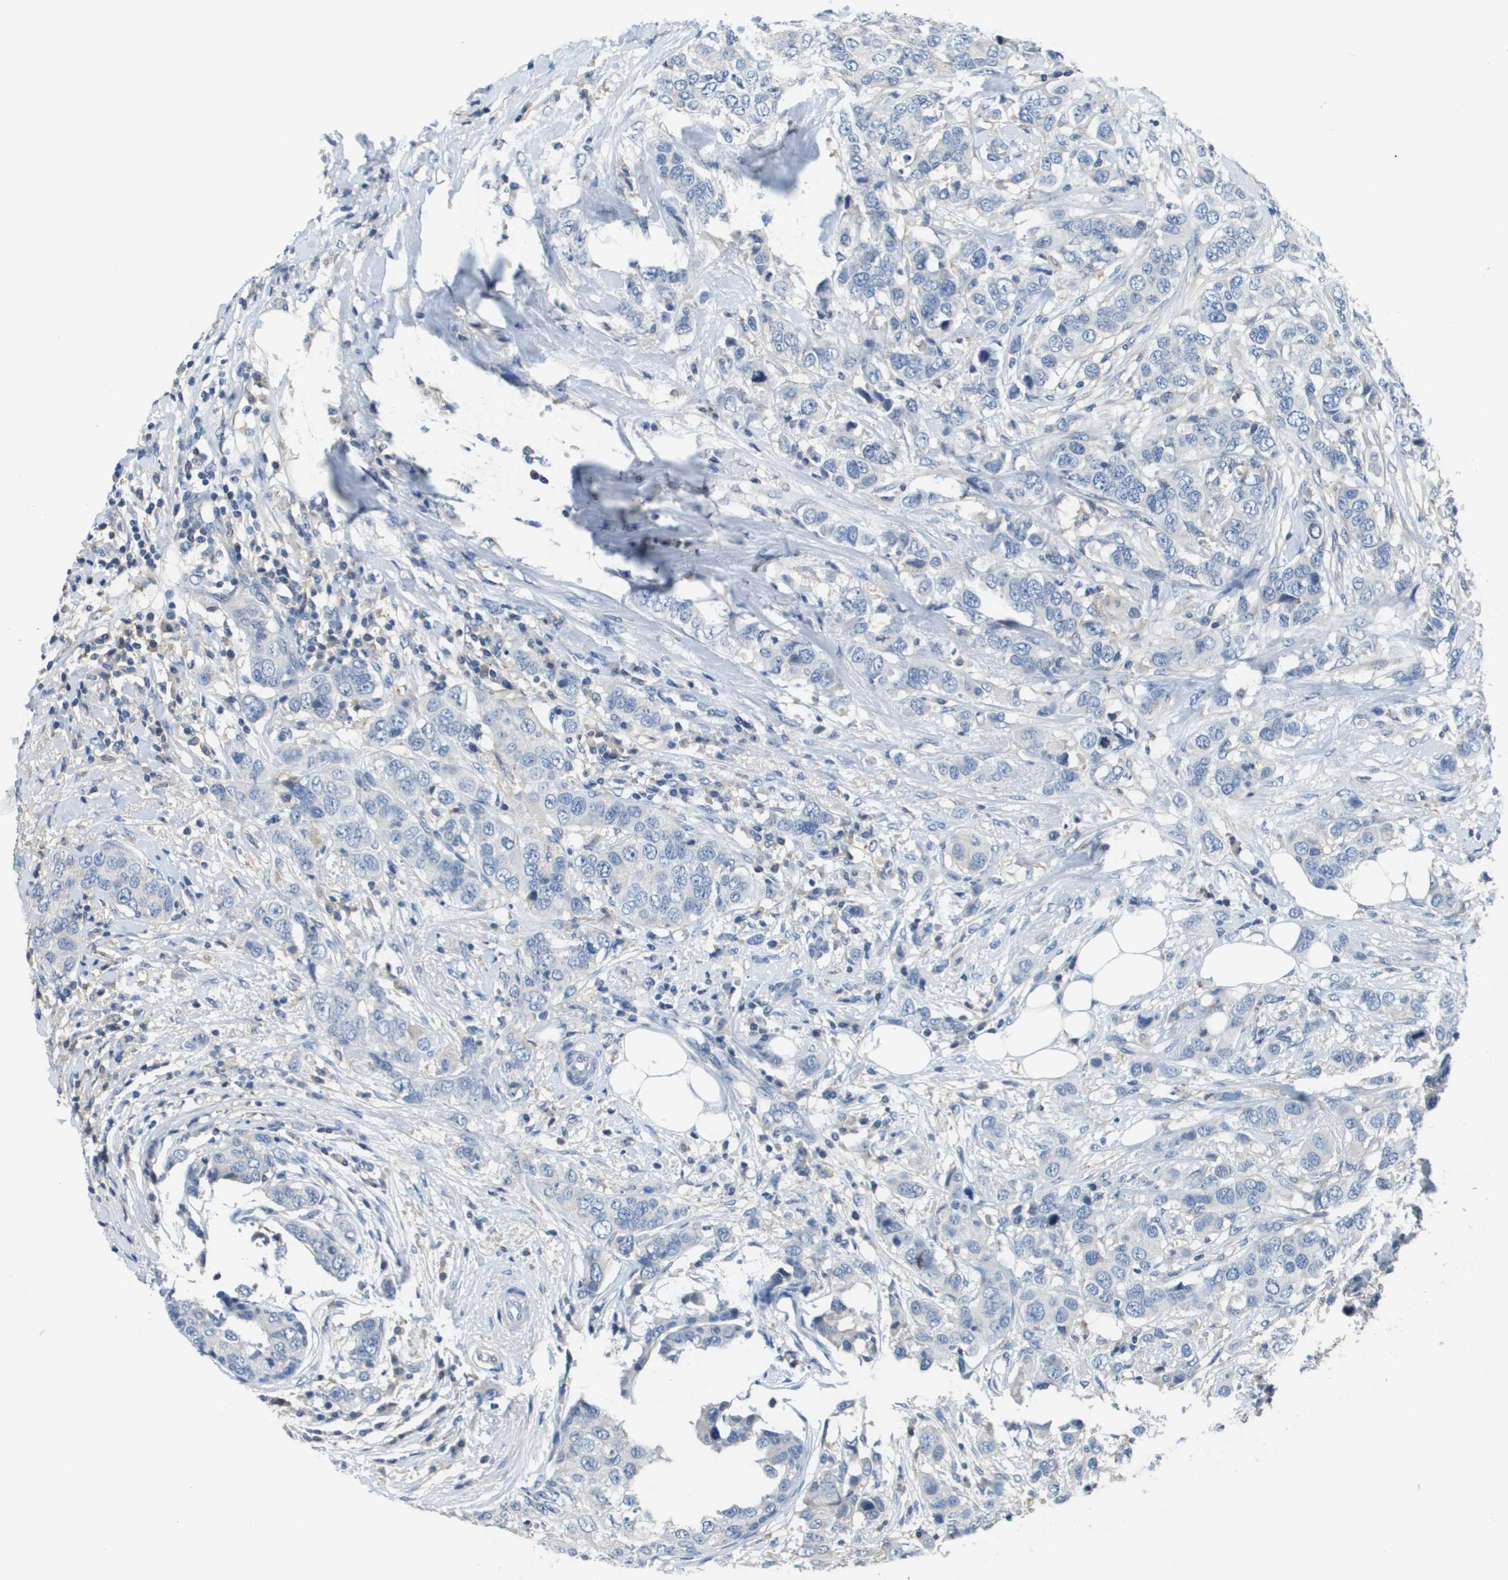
{"staining": {"intensity": "negative", "quantity": "none", "location": "none"}, "tissue": "breast cancer", "cell_type": "Tumor cells", "image_type": "cancer", "snomed": [{"axis": "morphology", "description": "Duct carcinoma"}, {"axis": "topography", "description": "Breast"}], "caption": "A high-resolution image shows immunohistochemistry staining of breast intraductal carcinoma, which shows no significant staining in tumor cells.", "gene": "SLC16A3", "patient": {"sex": "female", "age": 50}}